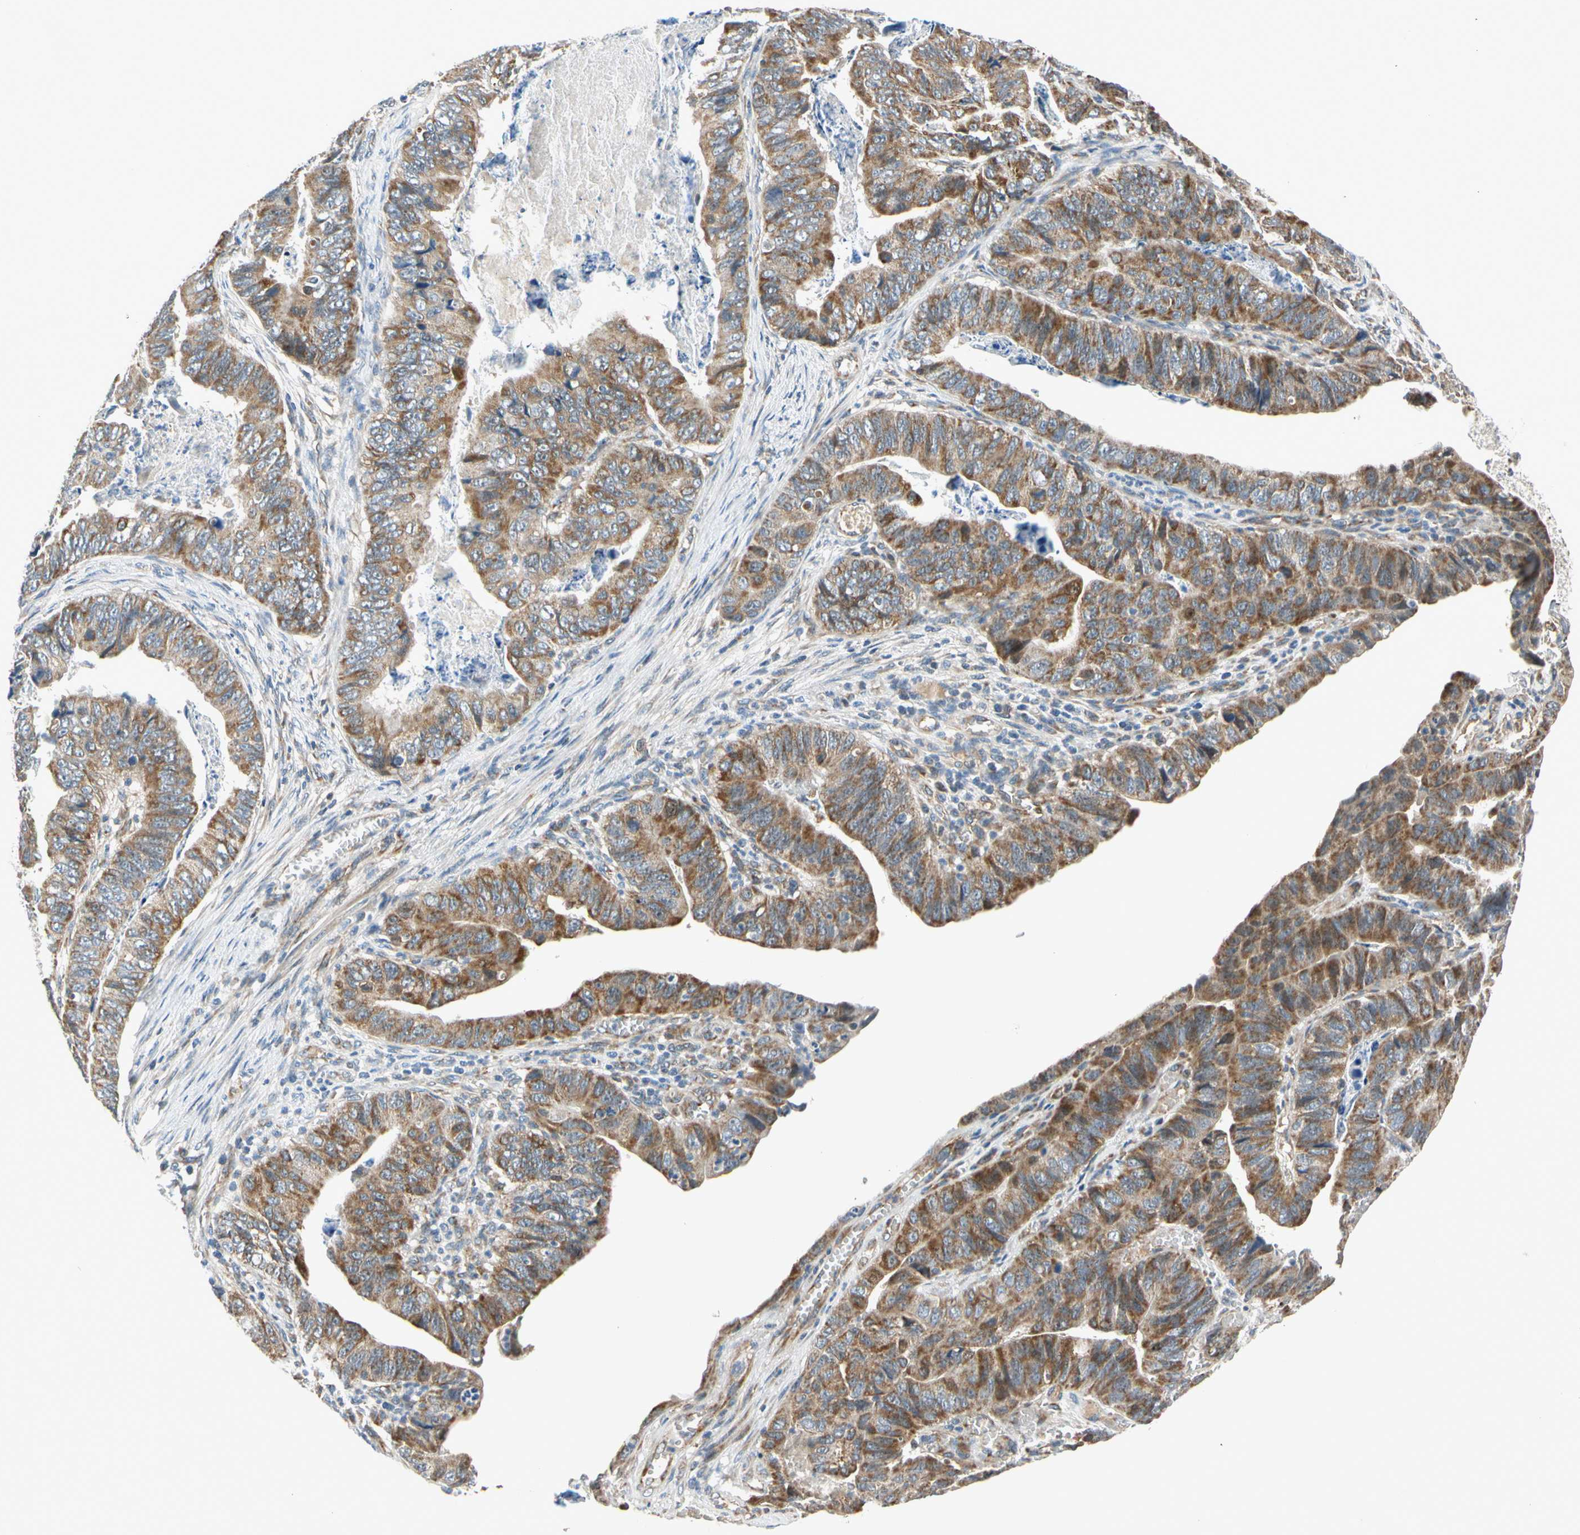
{"staining": {"intensity": "moderate", "quantity": ">75%", "location": "cytoplasmic/membranous"}, "tissue": "stomach cancer", "cell_type": "Tumor cells", "image_type": "cancer", "snomed": [{"axis": "morphology", "description": "Adenocarcinoma, NOS"}, {"axis": "topography", "description": "Stomach, lower"}], "caption": "Protein expression analysis of human stomach cancer (adenocarcinoma) reveals moderate cytoplasmic/membranous positivity in about >75% of tumor cells.", "gene": "NPHP3", "patient": {"sex": "male", "age": 77}}